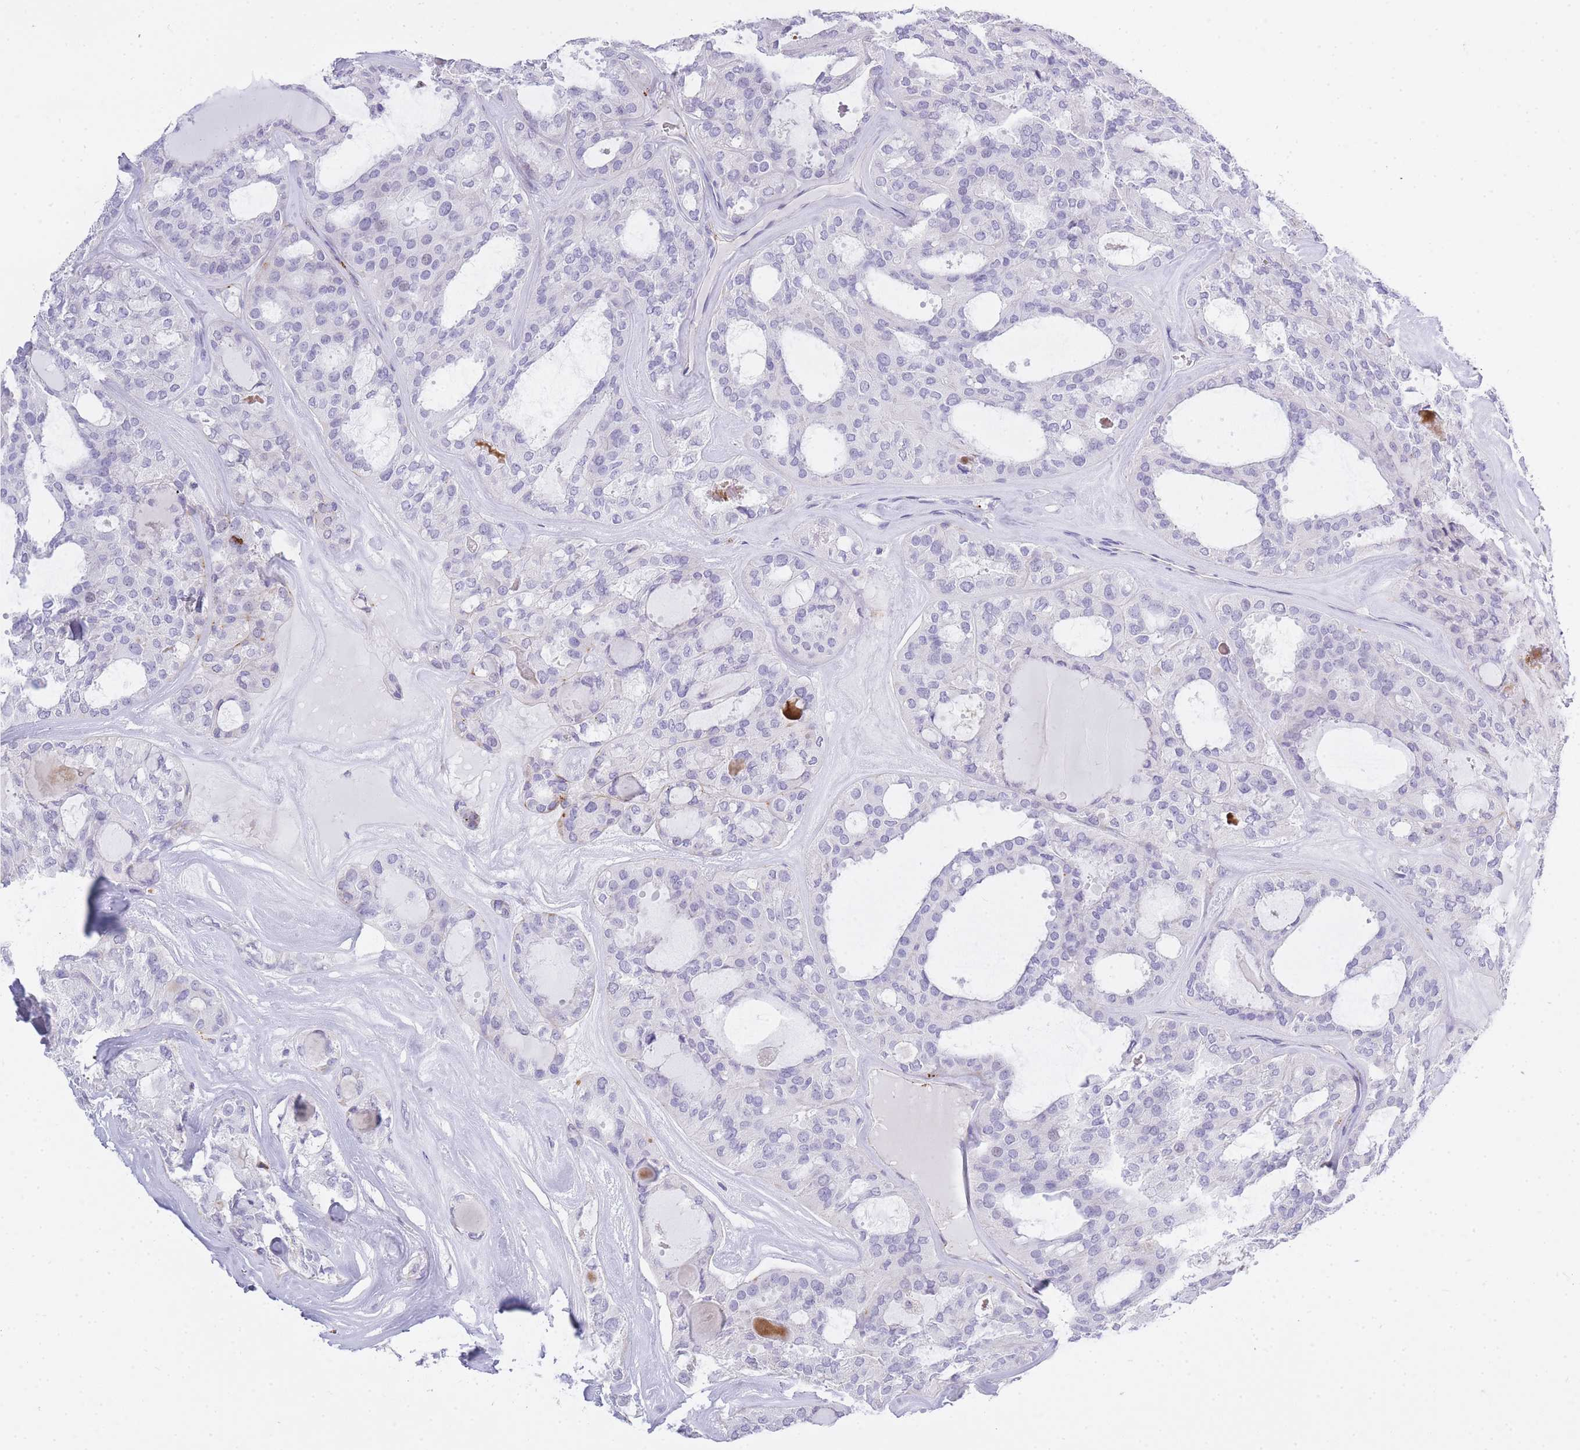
{"staining": {"intensity": "negative", "quantity": "none", "location": "none"}, "tissue": "thyroid cancer", "cell_type": "Tumor cells", "image_type": "cancer", "snomed": [{"axis": "morphology", "description": "Follicular adenoma carcinoma, NOS"}, {"axis": "topography", "description": "Thyroid gland"}], "caption": "Thyroid cancer (follicular adenoma carcinoma) stained for a protein using IHC reveals no staining tumor cells.", "gene": "RHO", "patient": {"sex": "male", "age": 75}}